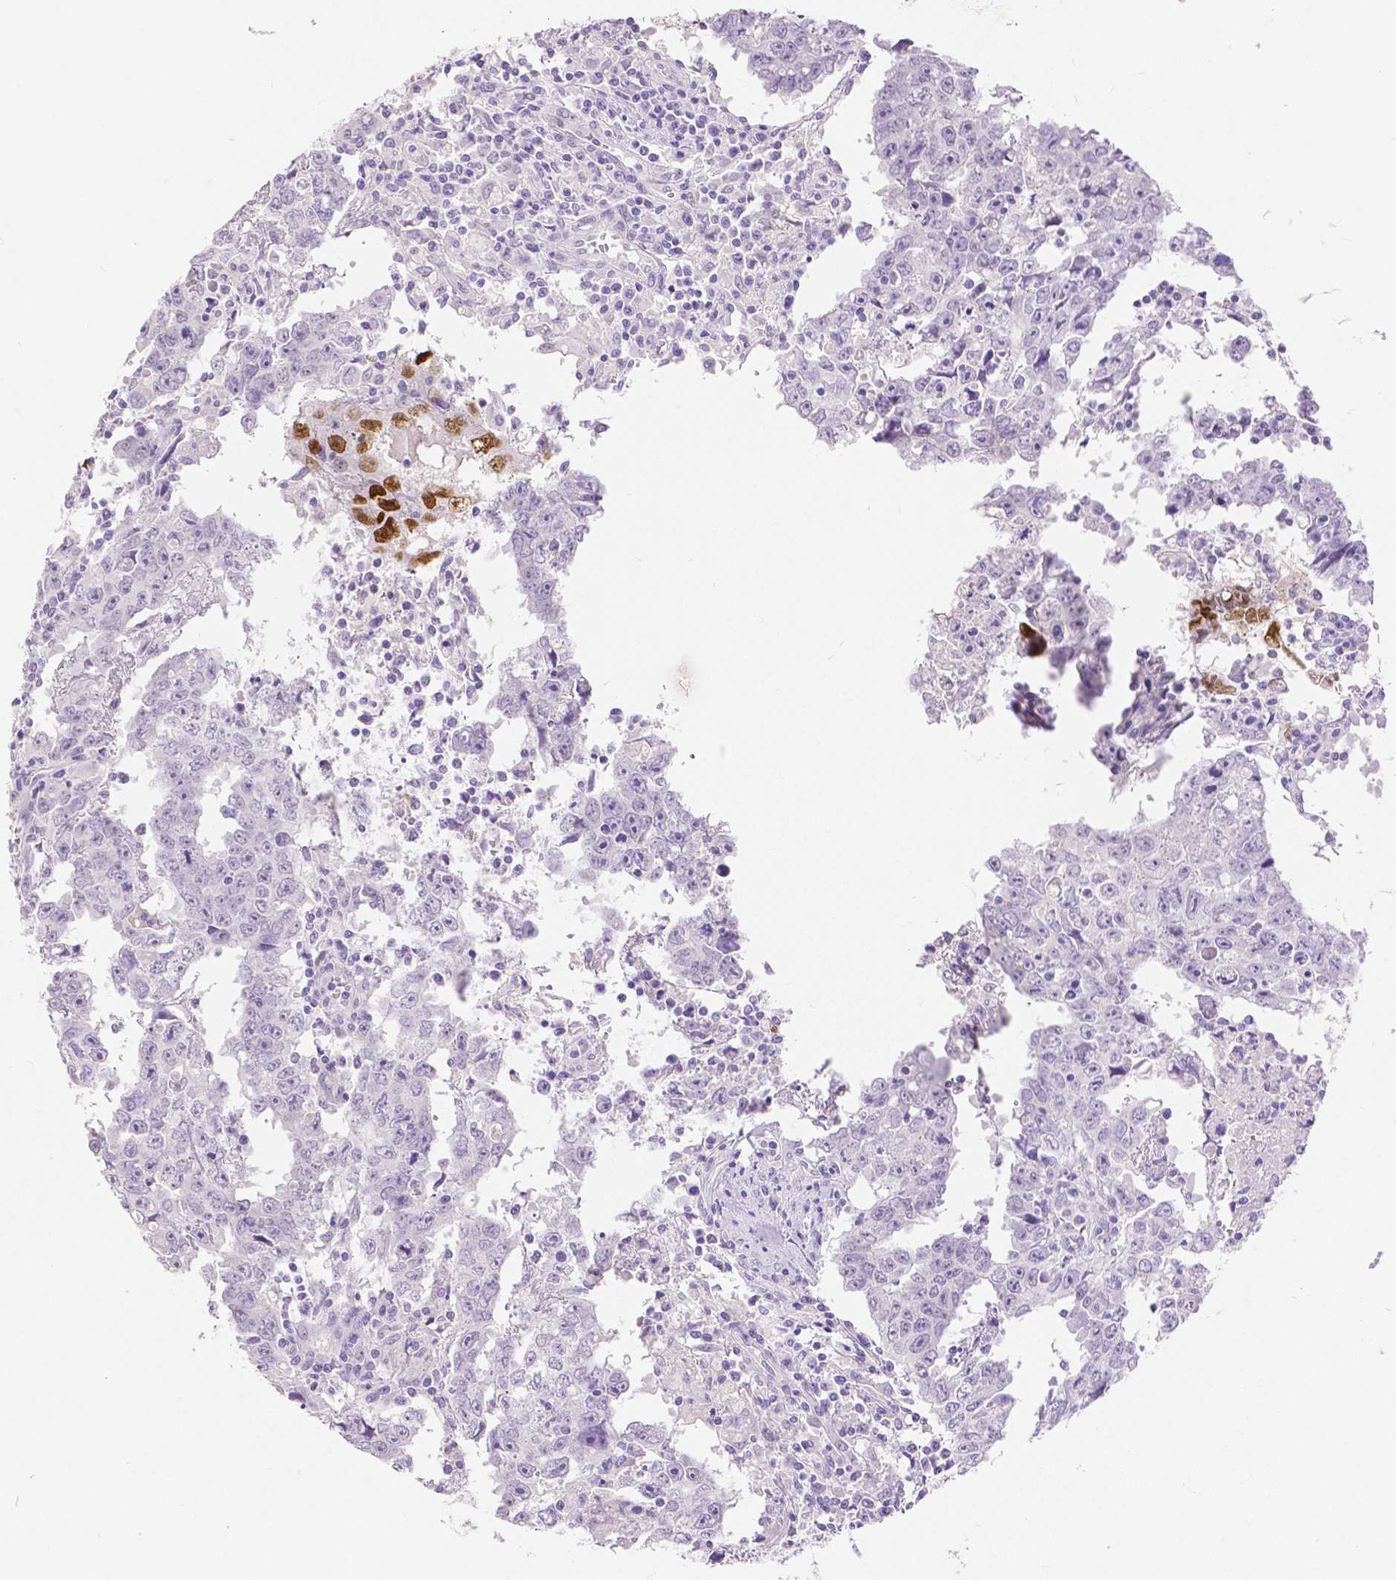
{"staining": {"intensity": "strong", "quantity": "<25%", "location": "nuclear"}, "tissue": "testis cancer", "cell_type": "Tumor cells", "image_type": "cancer", "snomed": [{"axis": "morphology", "description": "Carcinoma, Embryonal, NOS"}, {"axis": "topography", "description": "Testis"}], "caption": "The image shows immunohistochemical staining of testis cancer. There is strong nuclear staining is present in approximately <25% of tumor cells.", "gene": "HNF1B", "patient": {"sex": "male", "age": 22}}